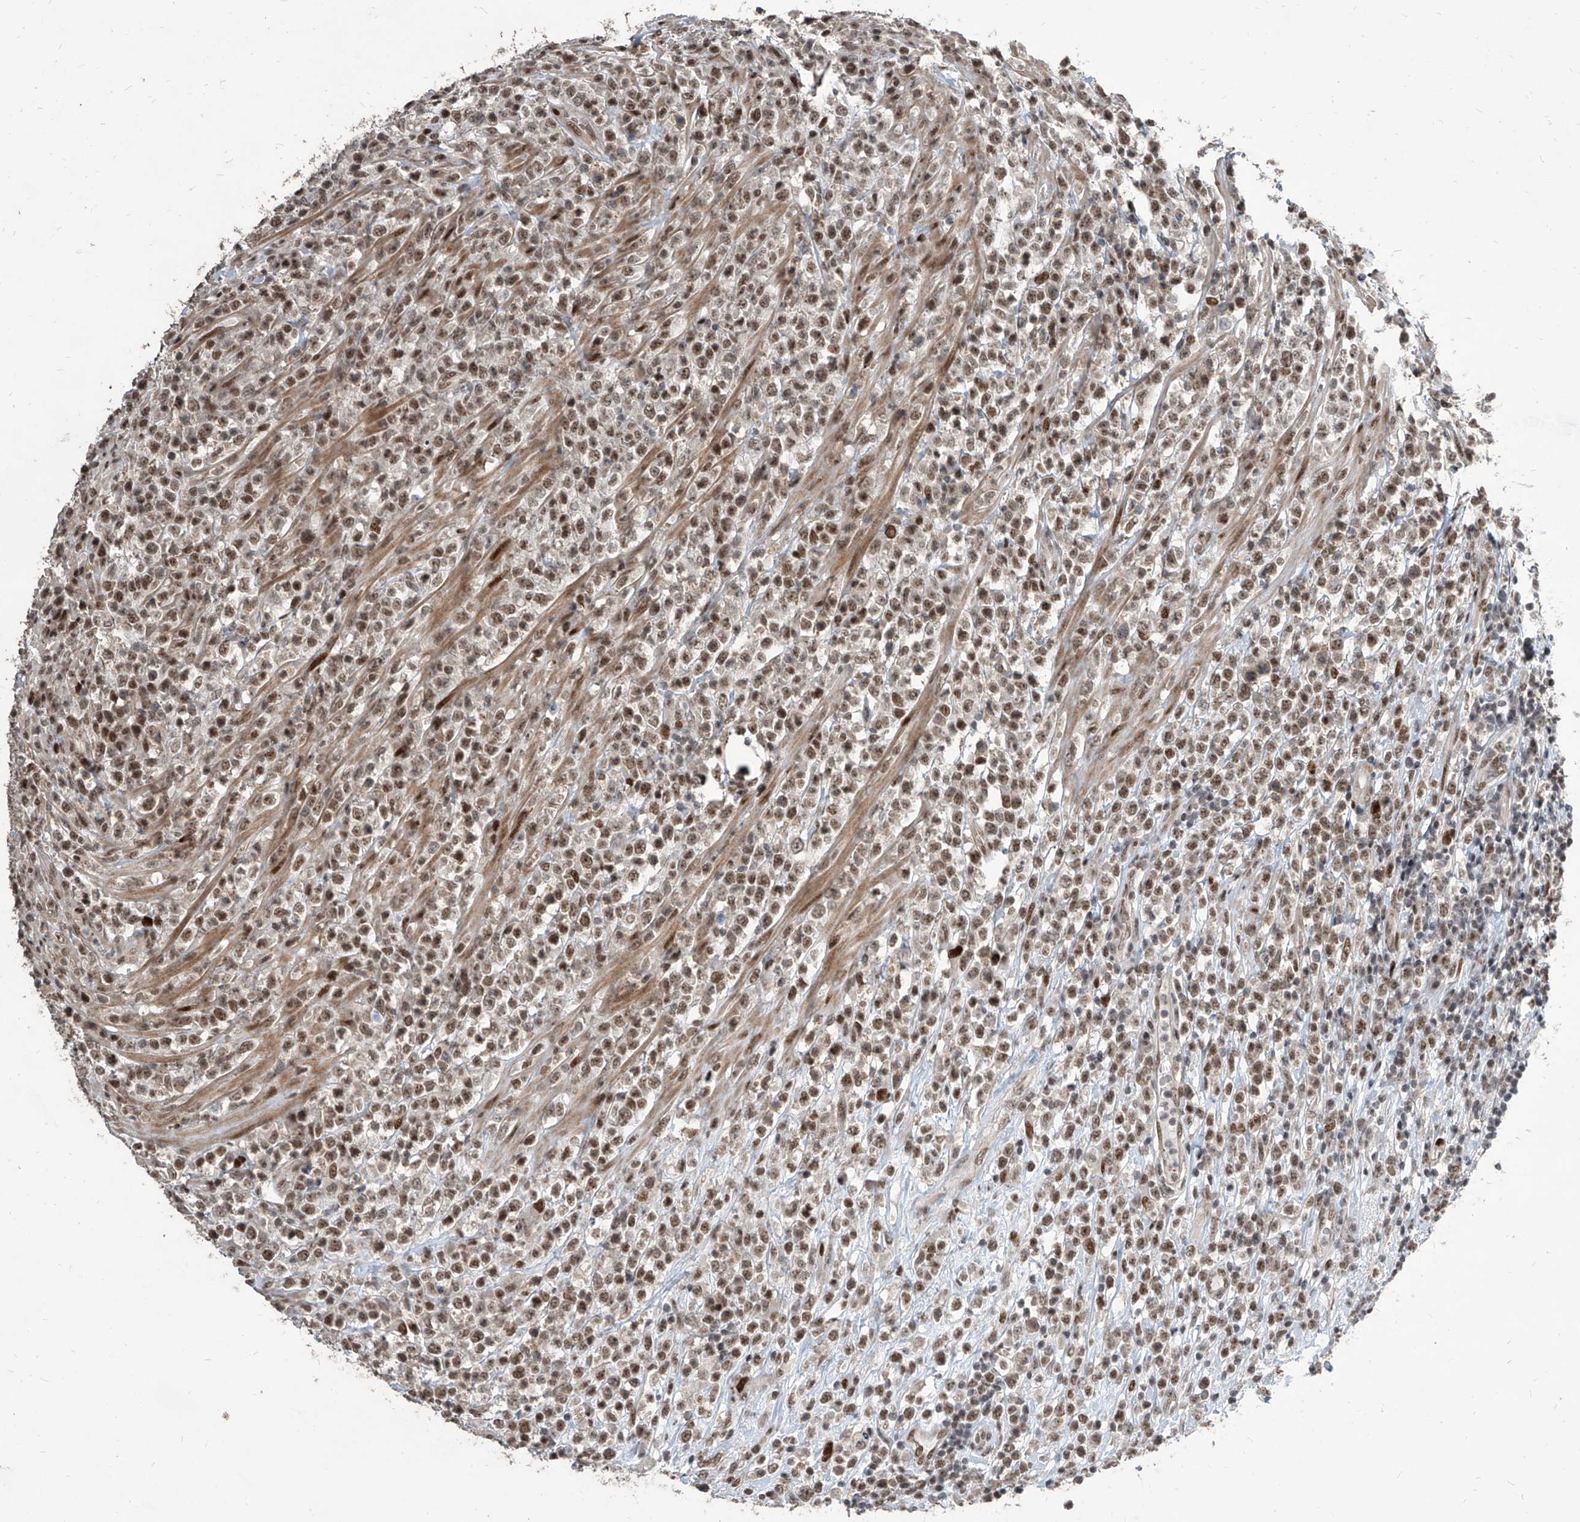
{"staining": {"intensity": "moderate", "quantity": ">75%", "location": "nuclear"}, "tissue": "lymphoma", "cell_type": "Tumor cells", "image_type": "cancer", "snomed": [{"axis": "morphology", "description": "Malignant lymphoma, non-Hodgkin's type, High grade"}, {"axis": "topography", "description": "Colon"}], "caption": "The immunohistochemical stain highlights moderate nuclear staining in tumor cells of lymphoma tissue. Nuclei are stained in blue.", "gene": "IRF2", "patient": {"sex": "female", "age": 53}}